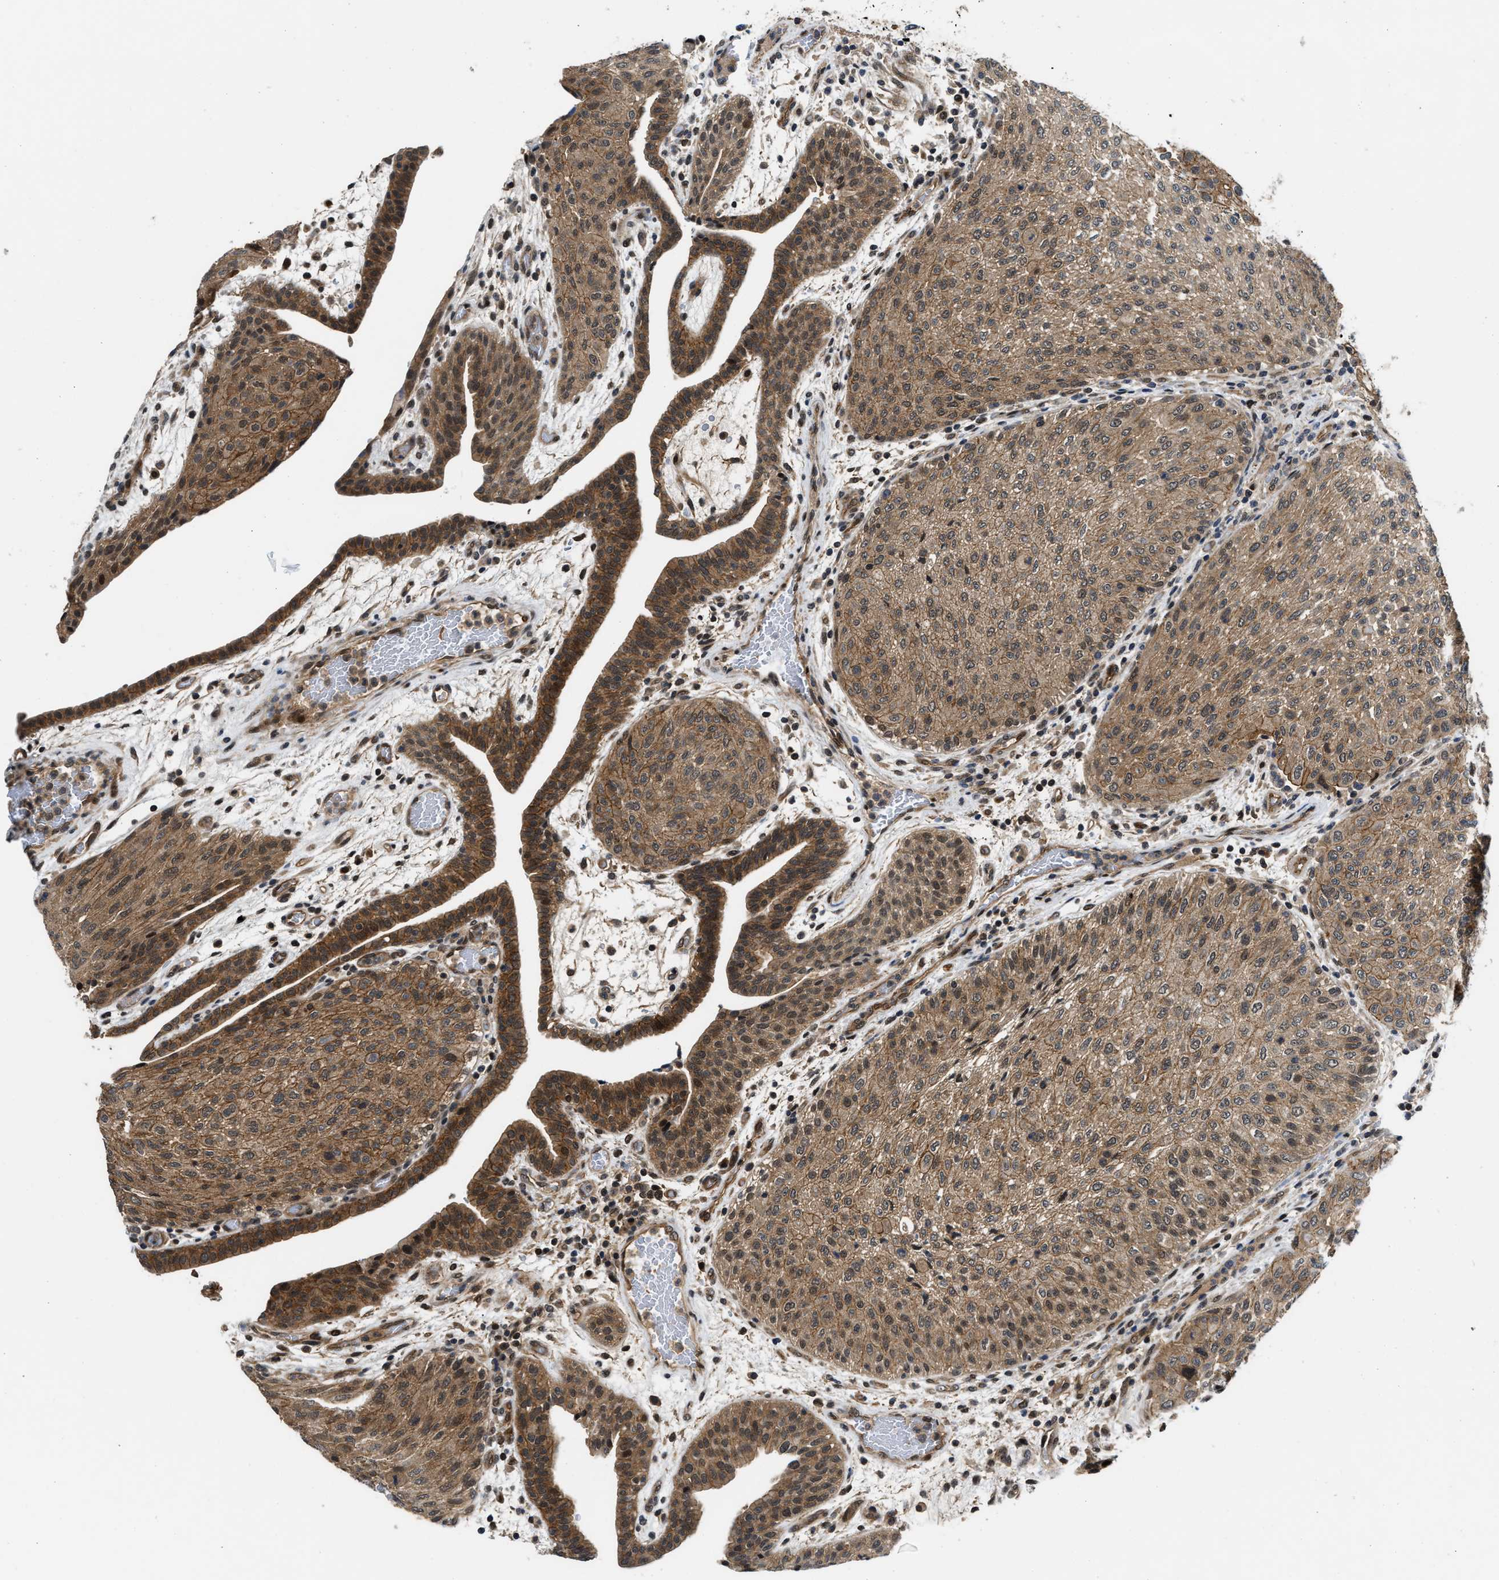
{"staining": {"intensity": "moderate", "quantity": ">75%", "location": "cytoplasmic/membranous"}, "tissue": "urothelial cancer", "cell_type": "Tumor cells", "image_type": "cancer", "snomed": [{"axis": "morphology", "description": "Urothelial carcinoma, Low grade"}, {"axis": "morphology", "description": "Urothelial carcinoma, High grade"}, {"axis": "topography", "description": "Urinary bladder"}], "caption": "About >75% of tumor cells in urothelial cancer demonstrate moderate cytoplasmic/membranous protein staining as visualized by brown immunohistochemical staining.", "gene": "COPS2", "patient": {"sex": "male", "age": 35}}